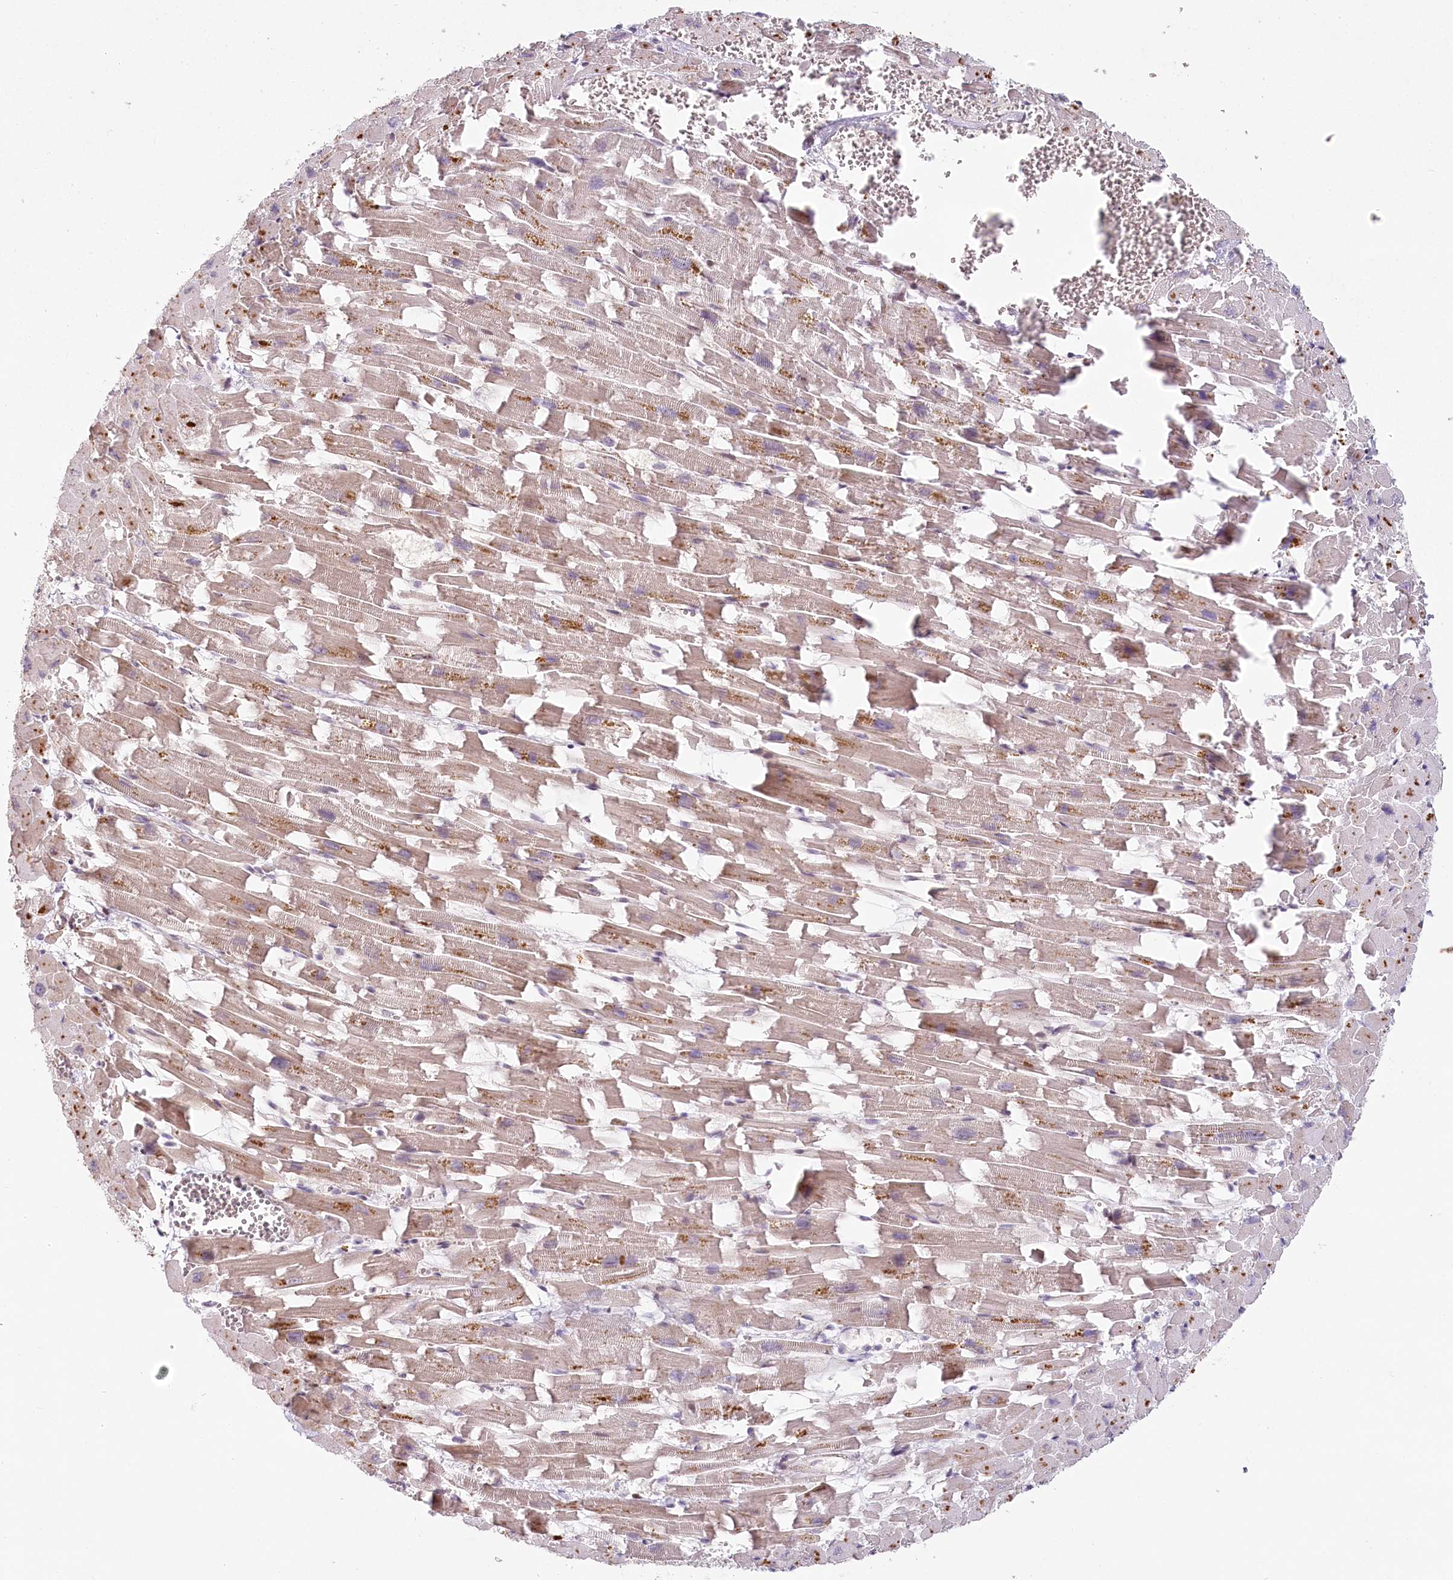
{"staining": {"intensity": "weak", "quantity": "25%-75%", "location": "cytoplasmic/membranous"}, "tissue": "heart muscle", "cell_type": "Cardiomyocytes", "image_type": "normal", "snomed": [{"axis": "morphology", "description": "Normal tissue, NOS"}, {"axis": "topography", "description": "Heart"}], "caption": "Immunohistochemistry (IHC) of normal heart muscle displays low levels of weak cytoplasmic/membranous staining in about 25%-75% of cardiomyocytes. The staining is performed using DAB brown chromogen to label protein expression. The nuclei are counter-stained blue using hematoxylin.", "gene": "FAM204A", "patient": {"sex": "female", "age": 64}}